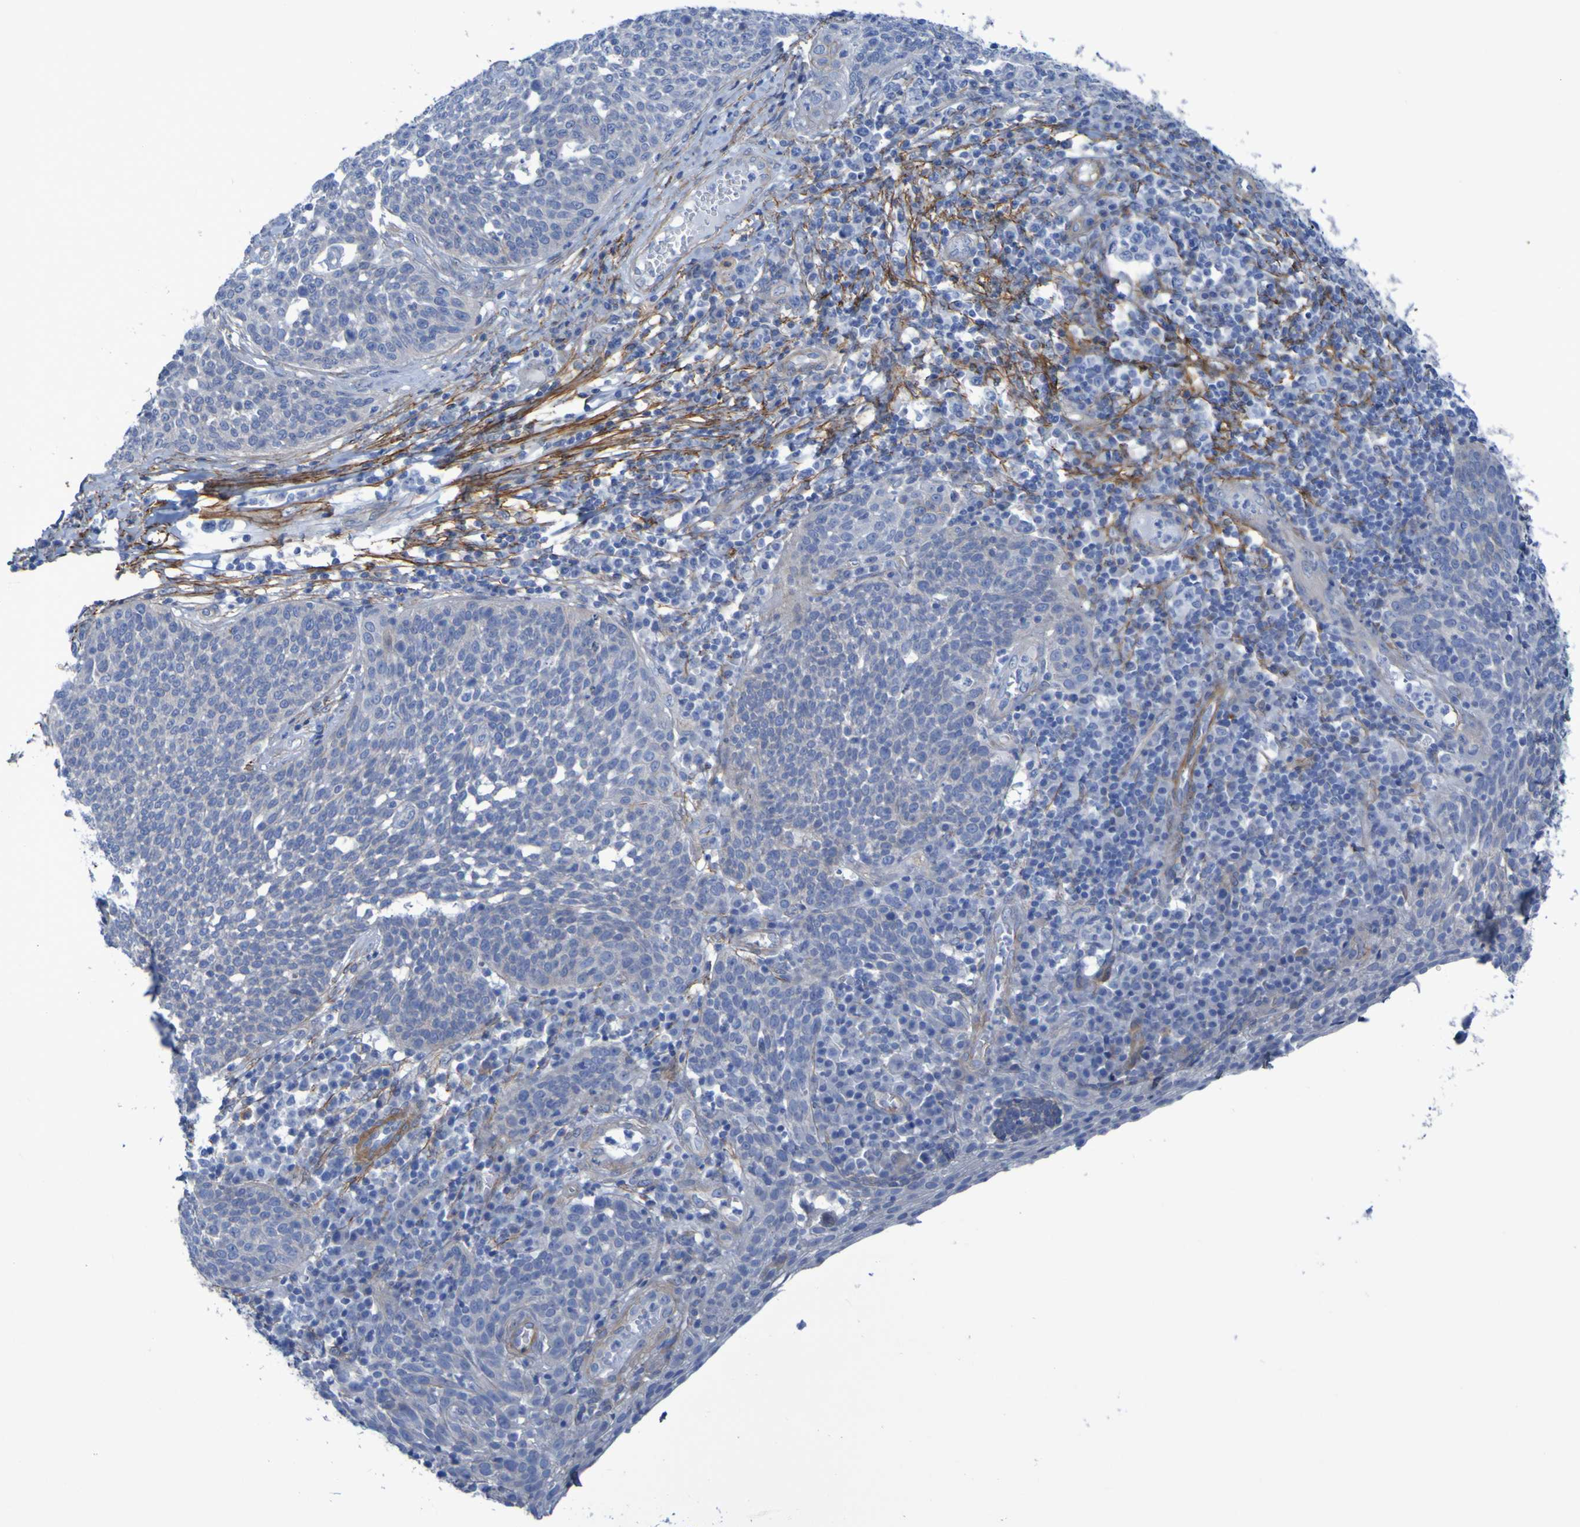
{"staining": {"intensity": "negative", "quantity": "none", "location": "none"}, "tissue": "cervical cancer", "cell_type": "Tumor cells", "image_type": "cancer", "snomed": [{"axis": "morphology", "description": "Squamous cell carcinoma, NOS"}, {"axis": "topography", "description": "Cervix"}], "caption": "Tumor cells are negative for protein expression in human cervical squamous cell carcinoma.", "gene": "LPP", "patient": {"sex": "female", "age": 34}}